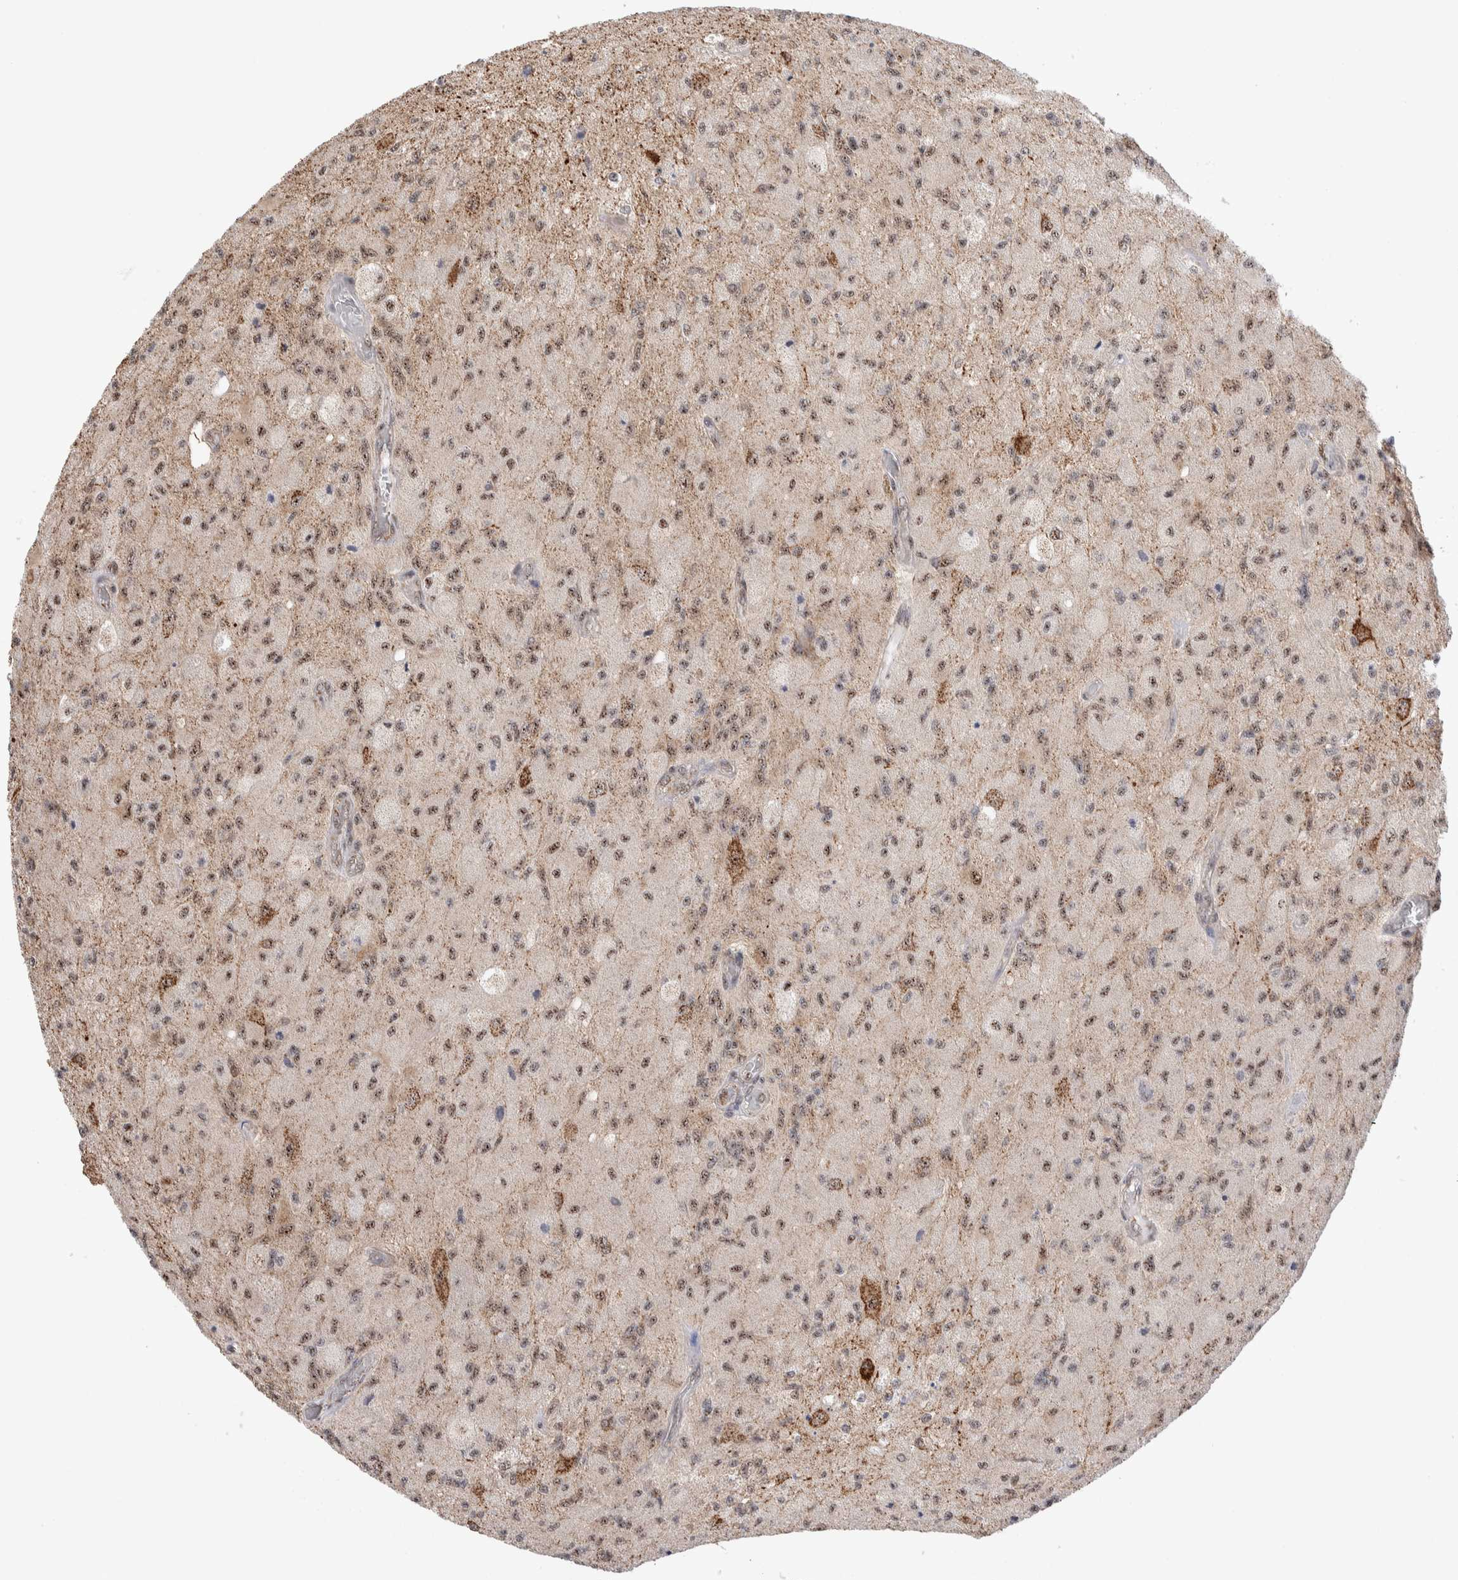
{"staining": {"intensity": "moderate", "quantity": ">75%", "location": "nuclear"}, "tissue": "glioma", "cell_type": "Tumor cells", "image_type": "cancer", "snomed": [{"axis": "morphology", "description": "Normal tissue, NOS"}, {"axis": "morphology", "description": "Glioma, malignant, High grade"}, {"axis": "topography", "description": "Cerebral cortex"}], "caption": "The micrograph displays staining of glioma, revealing moderate nuclear protein staining (brown color) within tumor cells. (DAB = brown stain, brightfield microscopy at high magnification).", "gene": "ZNF695", "patient": {"sex": "male", "age": 77}}